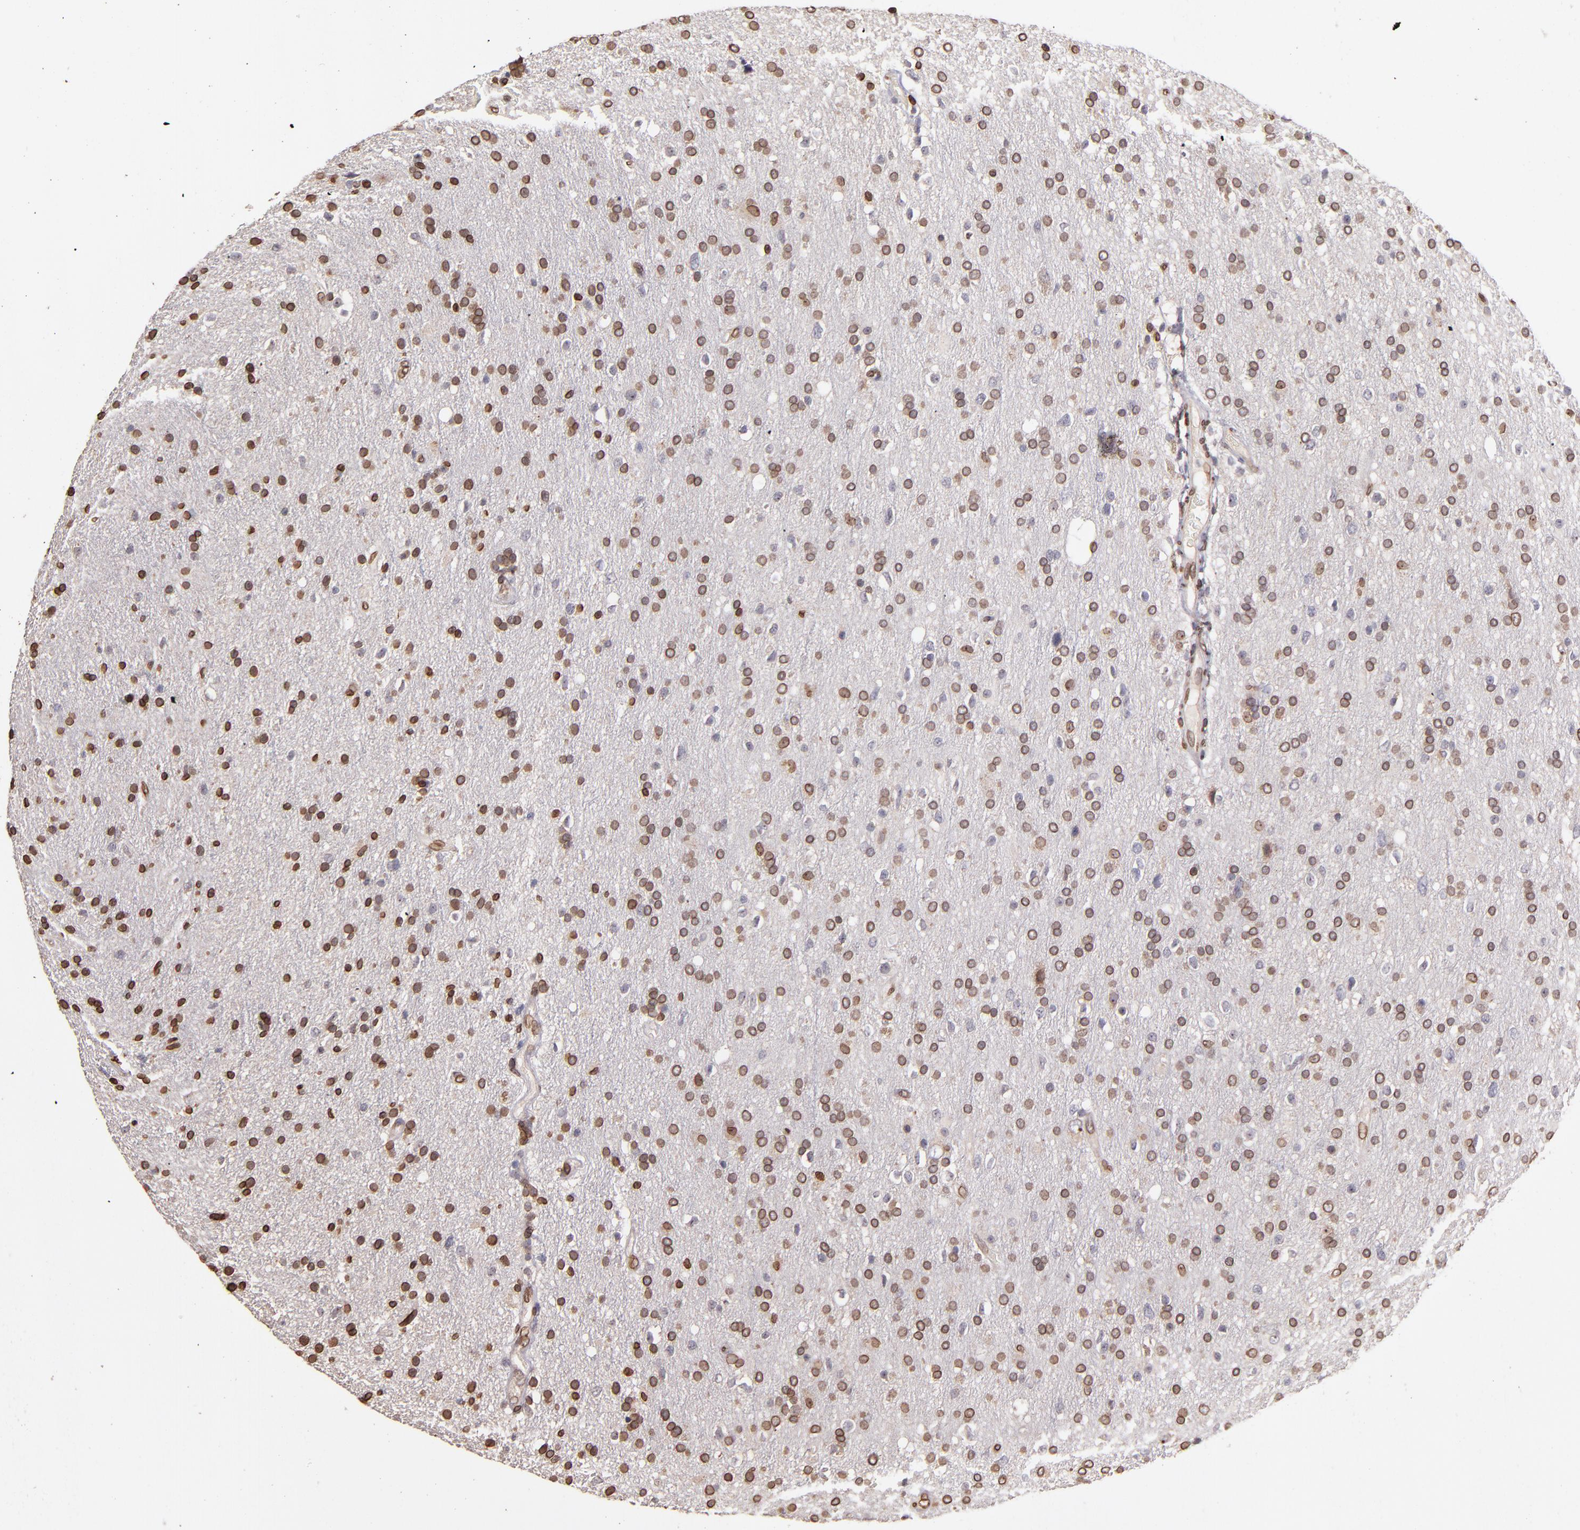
{"staining": {"intensity": "moderate", "quantity": ">75%", "location": "cytoplasmic/membranous,nuclear"}, "tissue": "glioma", "cell_type": "Tumor cells", "image_type": "cancer", "snomed": [{"axis": "morphology", "description": "Glioma, malignant, High grade"}, {"axis": "topography", "description": "Brain"}], "caption": "An immunohistochemistry image of tumor tissue is shown. Protein staining in brown shows moderate cytoplasmic/membranous and nuclear positivity in glioma within tumor cells. (Brightfield microscopy of DAB IHC at high magnification).", "gene": "PUM3", "patient": {"sex": "male", "age": 33}}